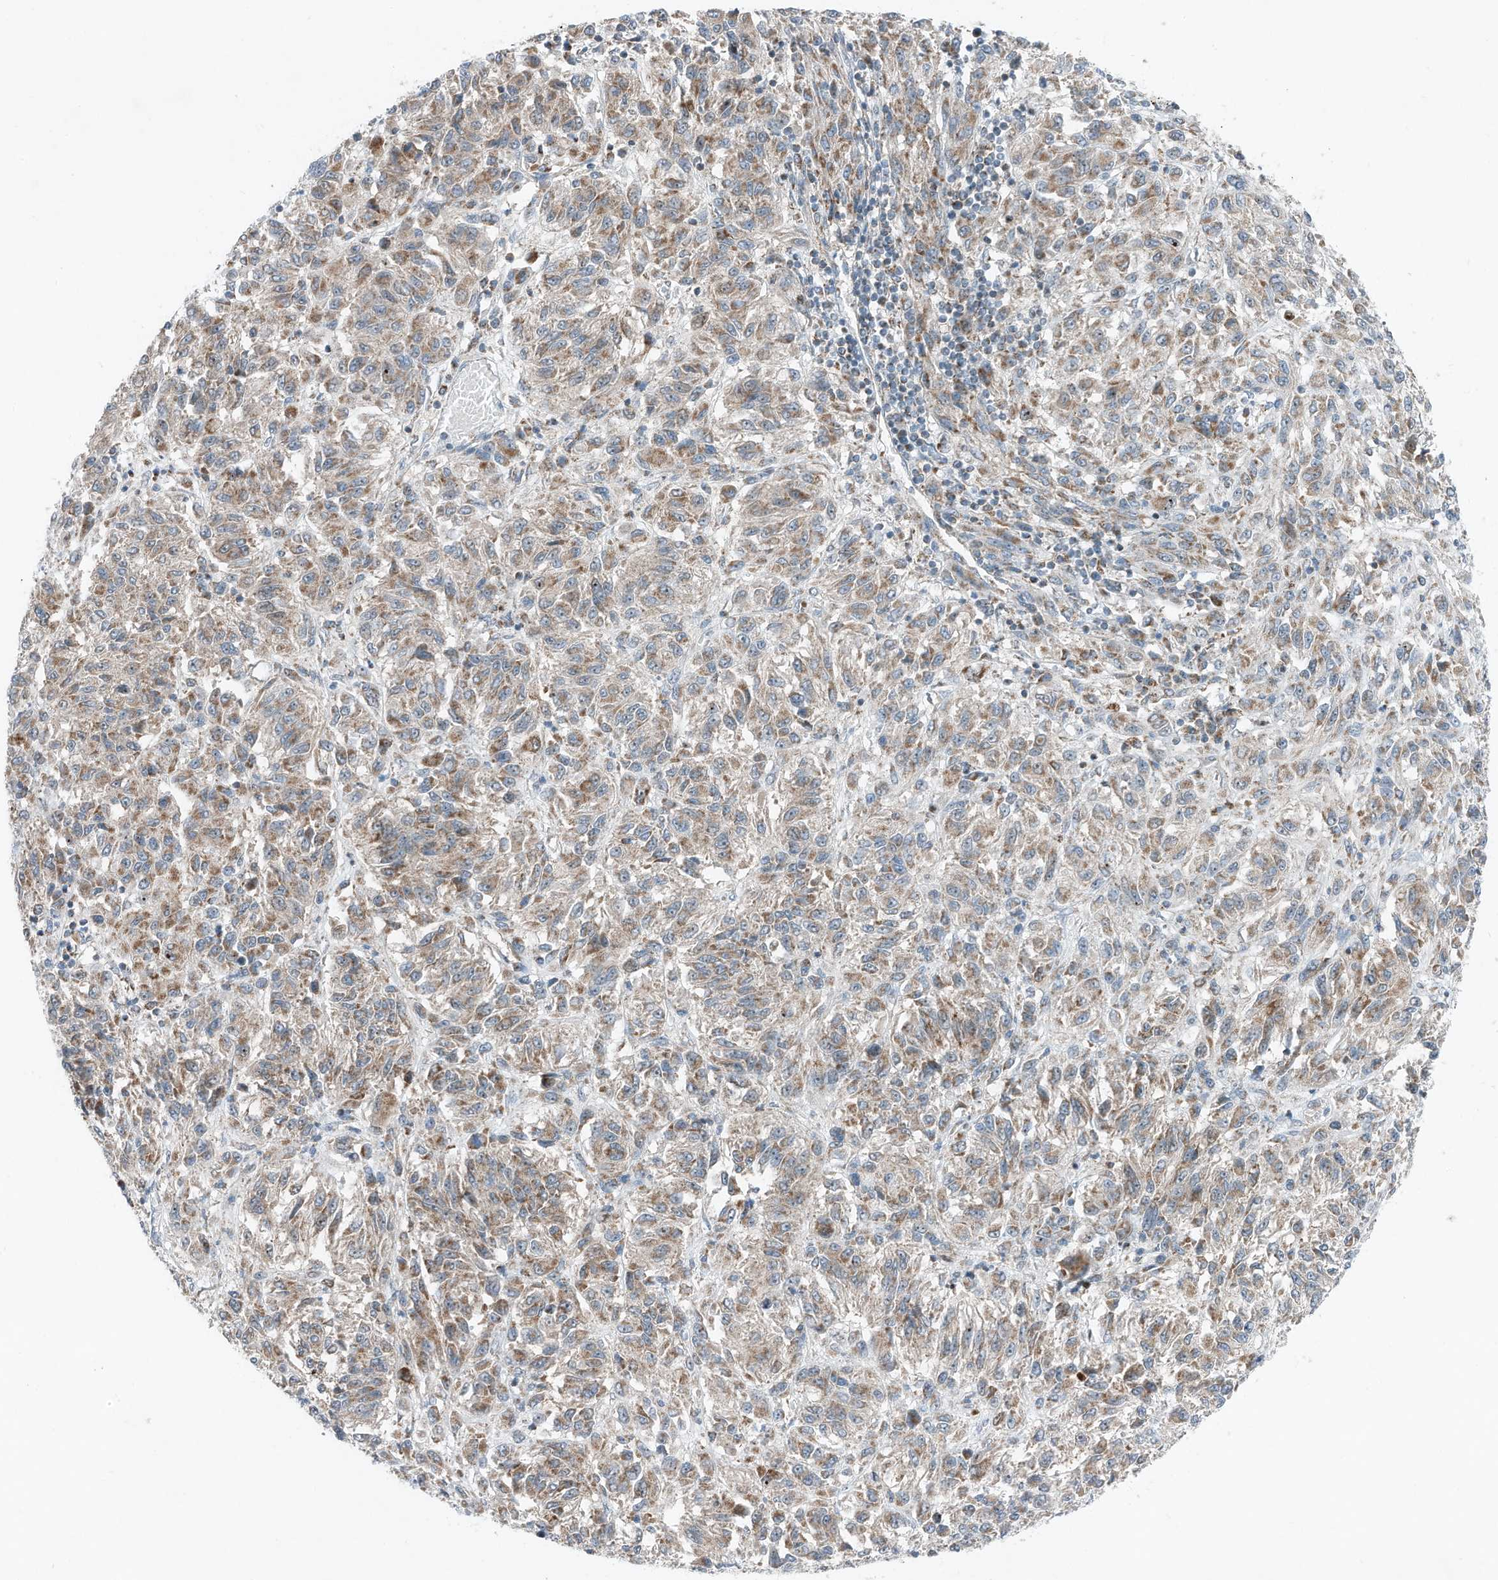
{"staining": {"intensity": "moderate", "quantity": ">75%", "location": "cytoplasmic/membranous"}, "tissue": "melanoma", "cell_type": "Tumor cells", "image_type": "cancer", "snomed": [{"axis": "morphology", "description": "Malignant melanoma, Metastatic site"}, {"axis": "topography", "description": "Lung"}], "caption": "IHC of malignant melanoma (metastatic site) displays medium levels of moderate cytoplasmic/membranous positivity in about >75% of tumor cells.", "gene": "RMND1", "patient": {"sex": "male", "age": 64}}